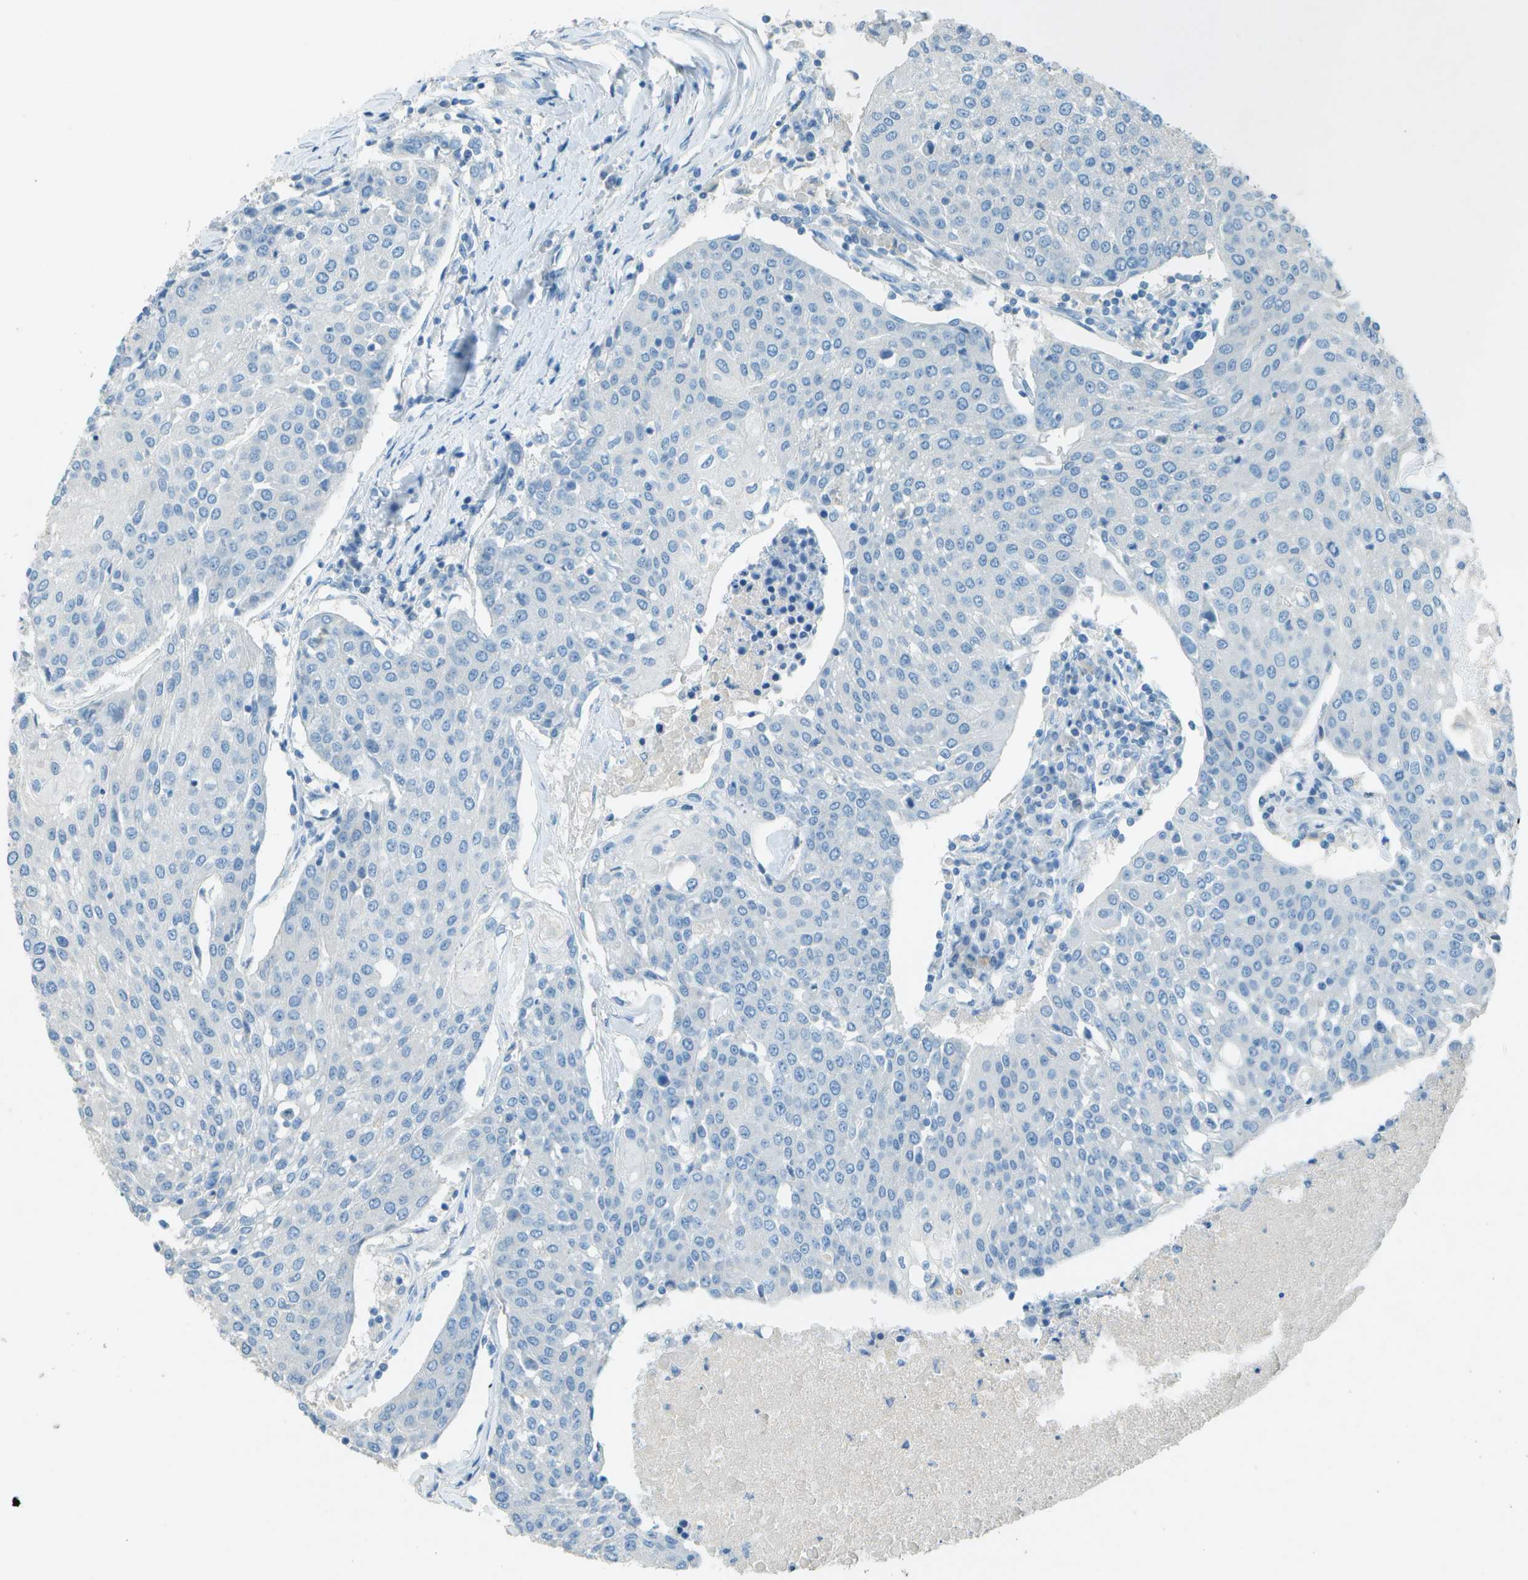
{"staining": {"intensity": "negative", "quantity": "none", "location": "none"}, "tissue": "urothelial cancer", "cell_type": "Tumor cells", "image_type": "cancer", "snomed": [{"axis": "morphology", "description": "Urothelial carcinoma, High grade"}, {"axis": "topography", "description": "Urinary bladder"}], "caption": "Immunohistochemistry of human urothelial cancer reveals no positivity in tumor cells.", "gene": "LGI2", "patient": {"sex": "female", "age": 85}}